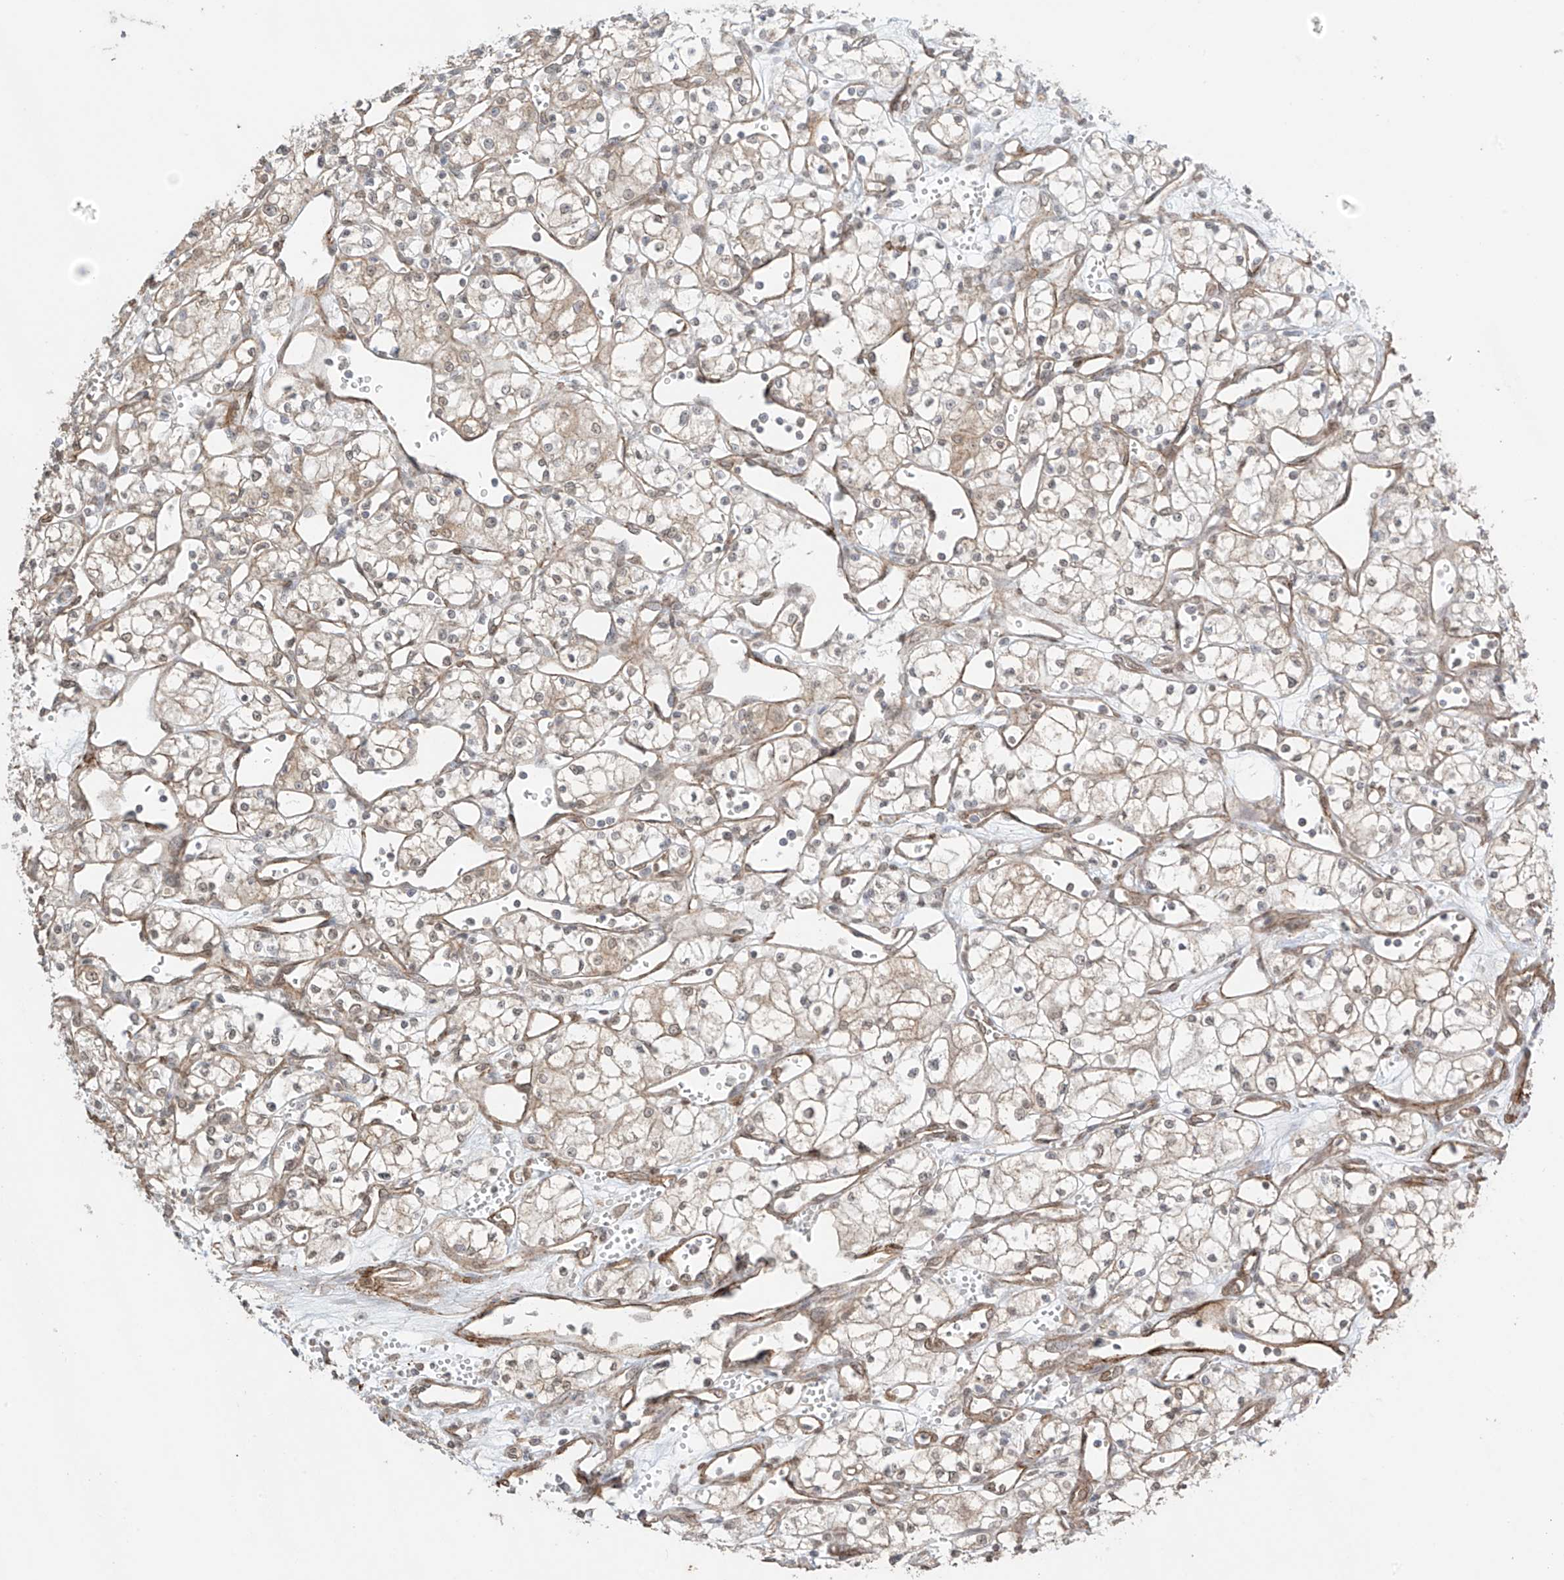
{"staining": {"intensity": "weak", "quantity": "25%-75%", "location": "cytoplasmic/membranous,nuclear"}, "tissue": "renal cancer", "cell_type": "Tumor cells", "image_type": "cancer", "snomed": [{"axis": "morphology", "description": "Adenocarcinoma, NOS"}, {"axis": "topography", "description": "Kidney"}], "caption": "This image reveals IHC staining of human renal cancer, with low weak cytoplasmic/membranous and nuclear expression in approximately 25%-75% of tumor cells.", "gene": "TTLL5", "patient": {"sex": "male", "age": 59}}